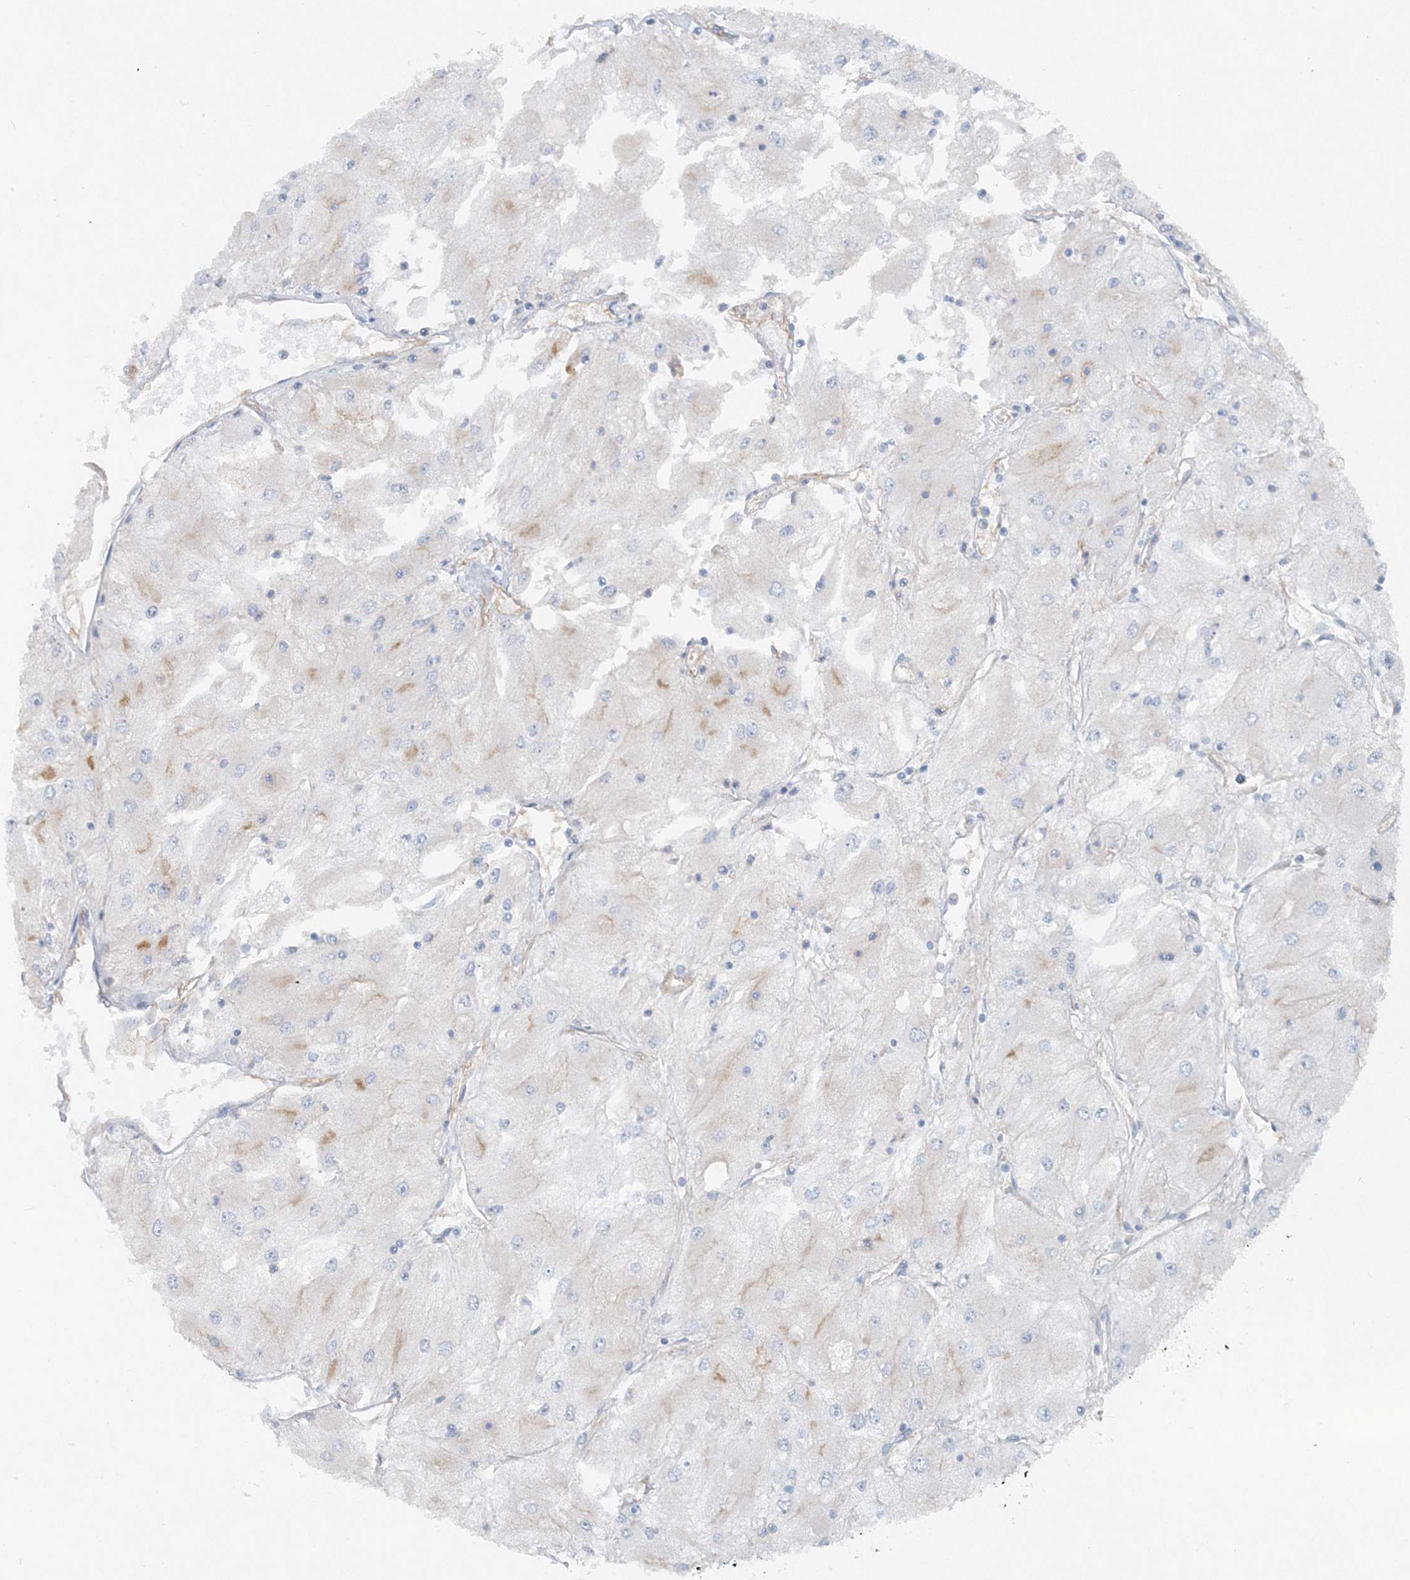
{"staining": {"intensity": "moderate", "quantity": "<25%", "location": "cytoplasmic/membranous"}, "tissue": "renal cancer", "cell_type": "Tumor cells", "image_type": "cancer", "snomed": [{"axis": "morphology", "description": "Adenocarcinoma, NOS"}, {"axis": "topography", "description": "Kidney"}], "caption": "Immunohistochemistry (IHC) (DAB (3,3'-diaminobenzidine)) staining of human renal cancer (adenocarcinoma) shows moderate cytoplasmic/membranous protein positivity in approximately <25% of tumor cells.", "gene": "ATP11A", "patient": {"sex": "male", "age": 80}}